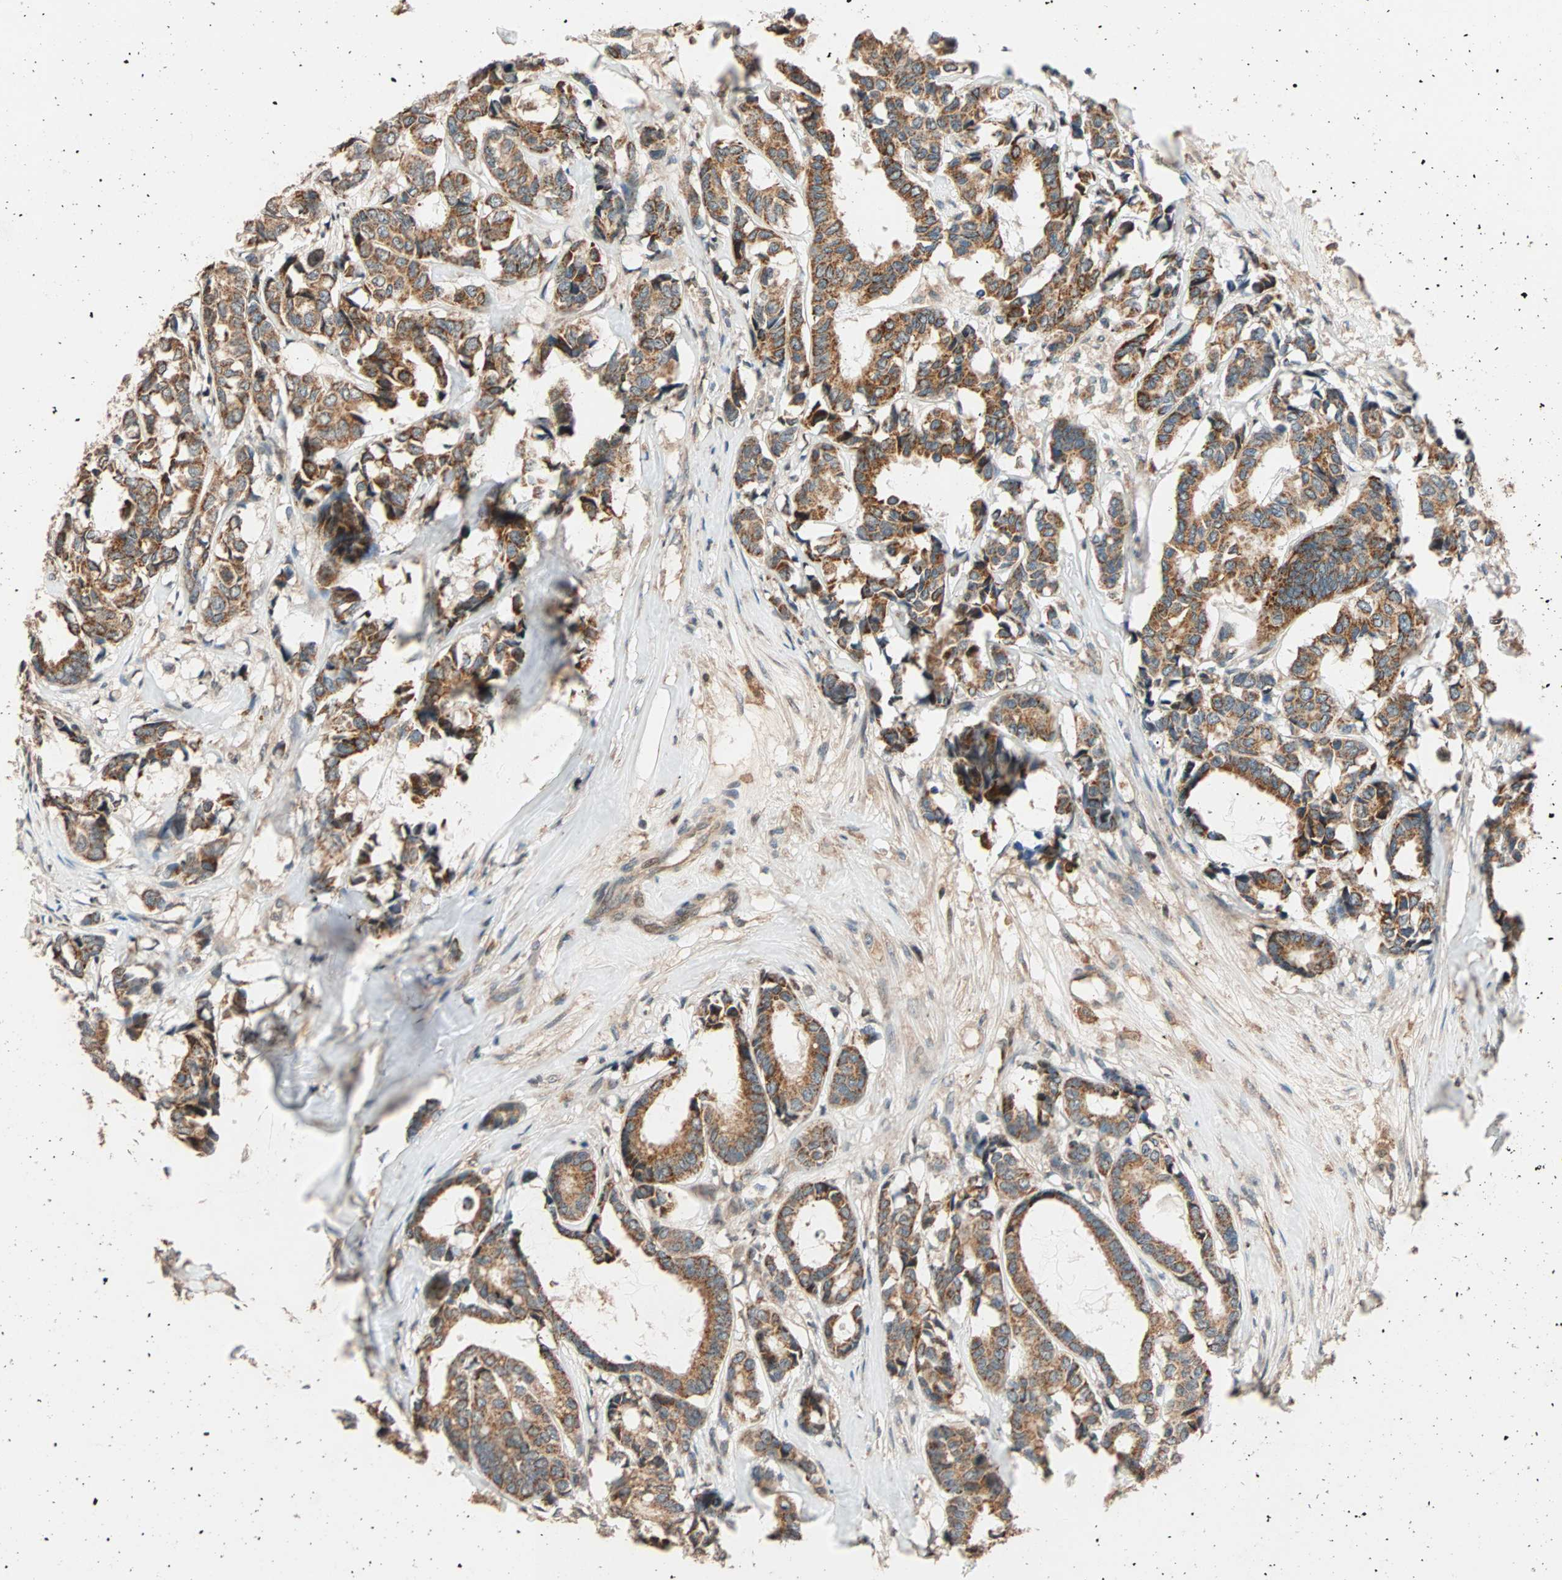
{"staining": {"intensity": "moderate", "quantity": ">75%", "location": "cytoplasmic/membranous"}, "tissue": "breast cancer", "cell_type": "Tumor cells", "image_type": "cancer", "snomed": [{"axis": "morphology", "description": "Duct carcinoma"}, {"axis": "topography", "description": "Breast"}], "caption": "Breast cancer (intraductal carcinoma) stained for a protein demonstrates moderate cytoplasmic/membranous positivity in tumor cells.", "gene": "HECW1", "patient": {"sex": "female", "age": 87}}